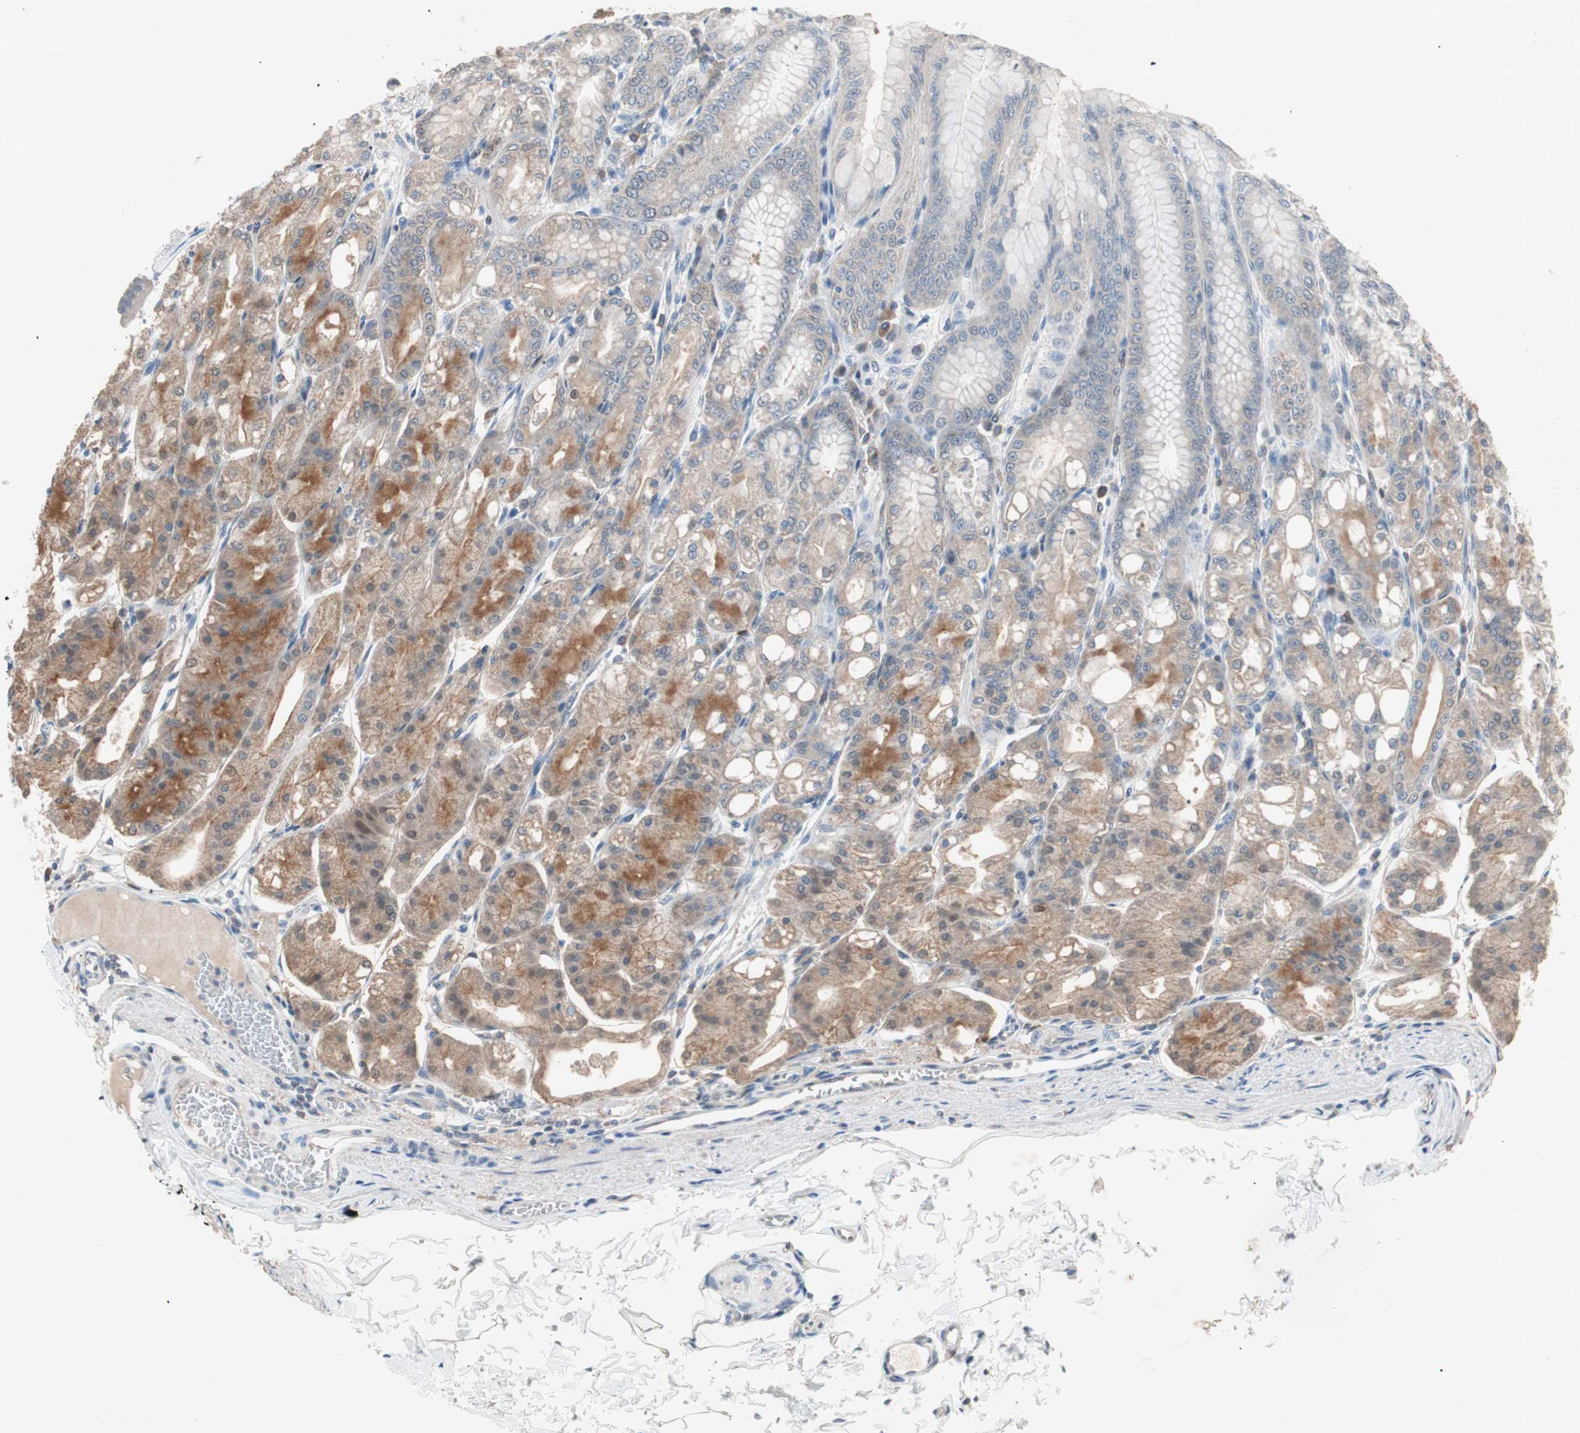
{"staining": {"intensity": "moderate", "quantity": "25%-75%", "location": "cytoplasmic/membranous"}, "tissue": "stomach", "cell_type": "Glandular cells", "image_type": "normal", "snomed": [{"axis": "morphology", "description": "Normal tissue, NOS"}, {"axis": "topography", "description": "Stomach, lower"}], "caption": "A medium amount of moderate cytoplasmic/membranous staining is appreciated in about 25%-75% of glandular cells in unremarkable stomach. The staining was performed using DAB to visualize the protein expression in brown, while the nuclei were stained in blue with hematoxylin (Magnification: 20x).", "gene": "POLH", "patient": {"sex": "male", "age": 71}}